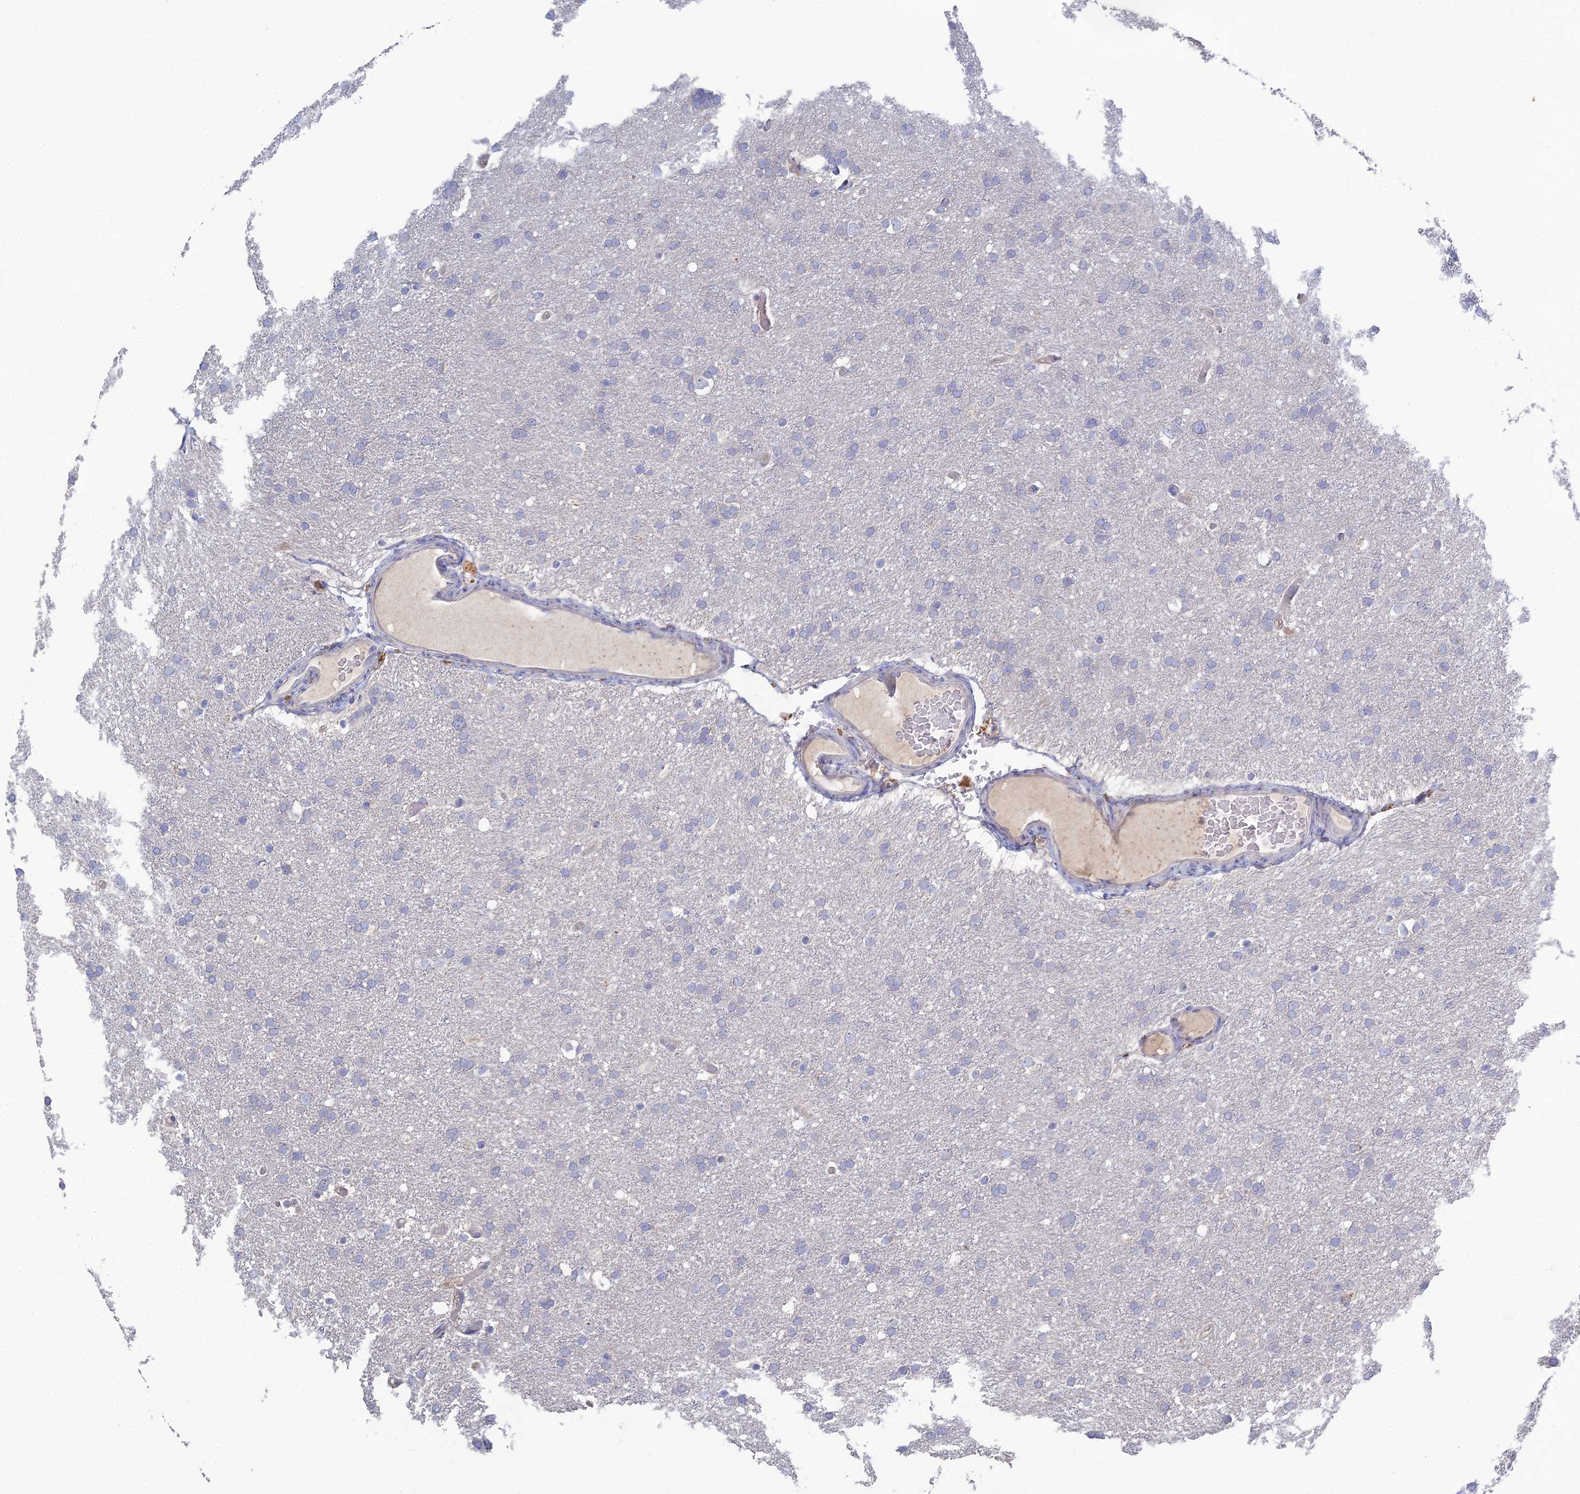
{"staining": {"intensity": "negative", "quantity": "none", "location": "none"}, "tissue": "glioma", "cell_type": "Tumor cells", "image_type": "cancer", "snomed": [{"axis": "morphology", "description": "Glioma, malignant, High grade"}, {"axis": "topography", "description": "Cerebral cortex"}], "caption": "Tumor cells are negative for protein expression in human glioma.", "gene": "TRAPPC6A", "patient": {"sex": "female", "age": 36}}